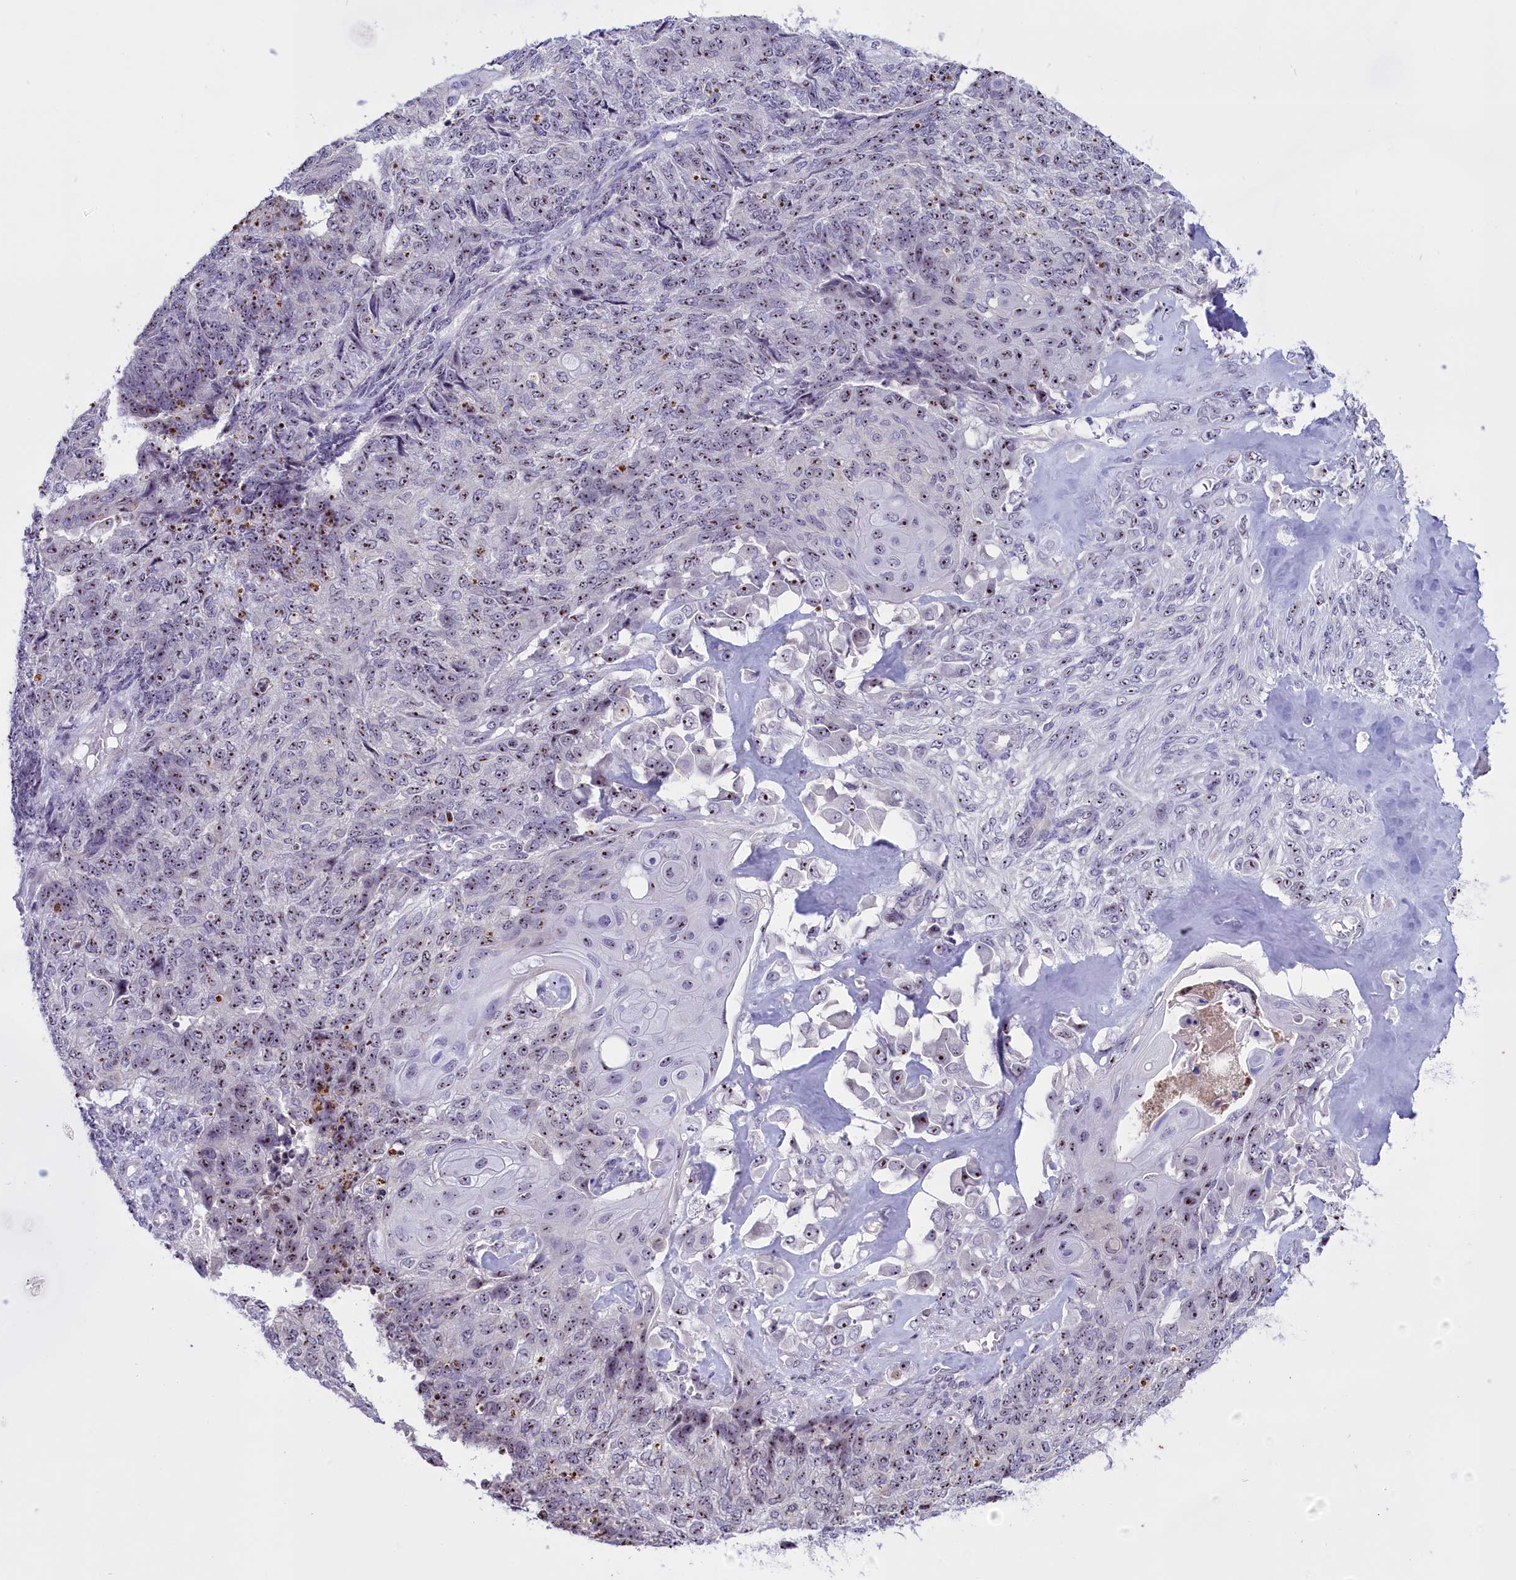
{"staining": {"intensity": "strong", "quantity": "25%-75%", "location": "nuclear"}, "tissue": "endometrial cancer", "cell_type": "Tumor cells", "image_type": "cancer", "snomed": [{"axis": "morphology", "description": "Adenocarcinoma, NOS"}, {"axis": "topography", "description": "Endometrium"}], "caption": "Brown immunohistochemical staining in endometrial cancer (adenocarcinoma) reveals strong nuclear staining in about 25%-75% of tumor cells.", "gene": "TBL3", "patient": {"sex": "female", "age": 32}}